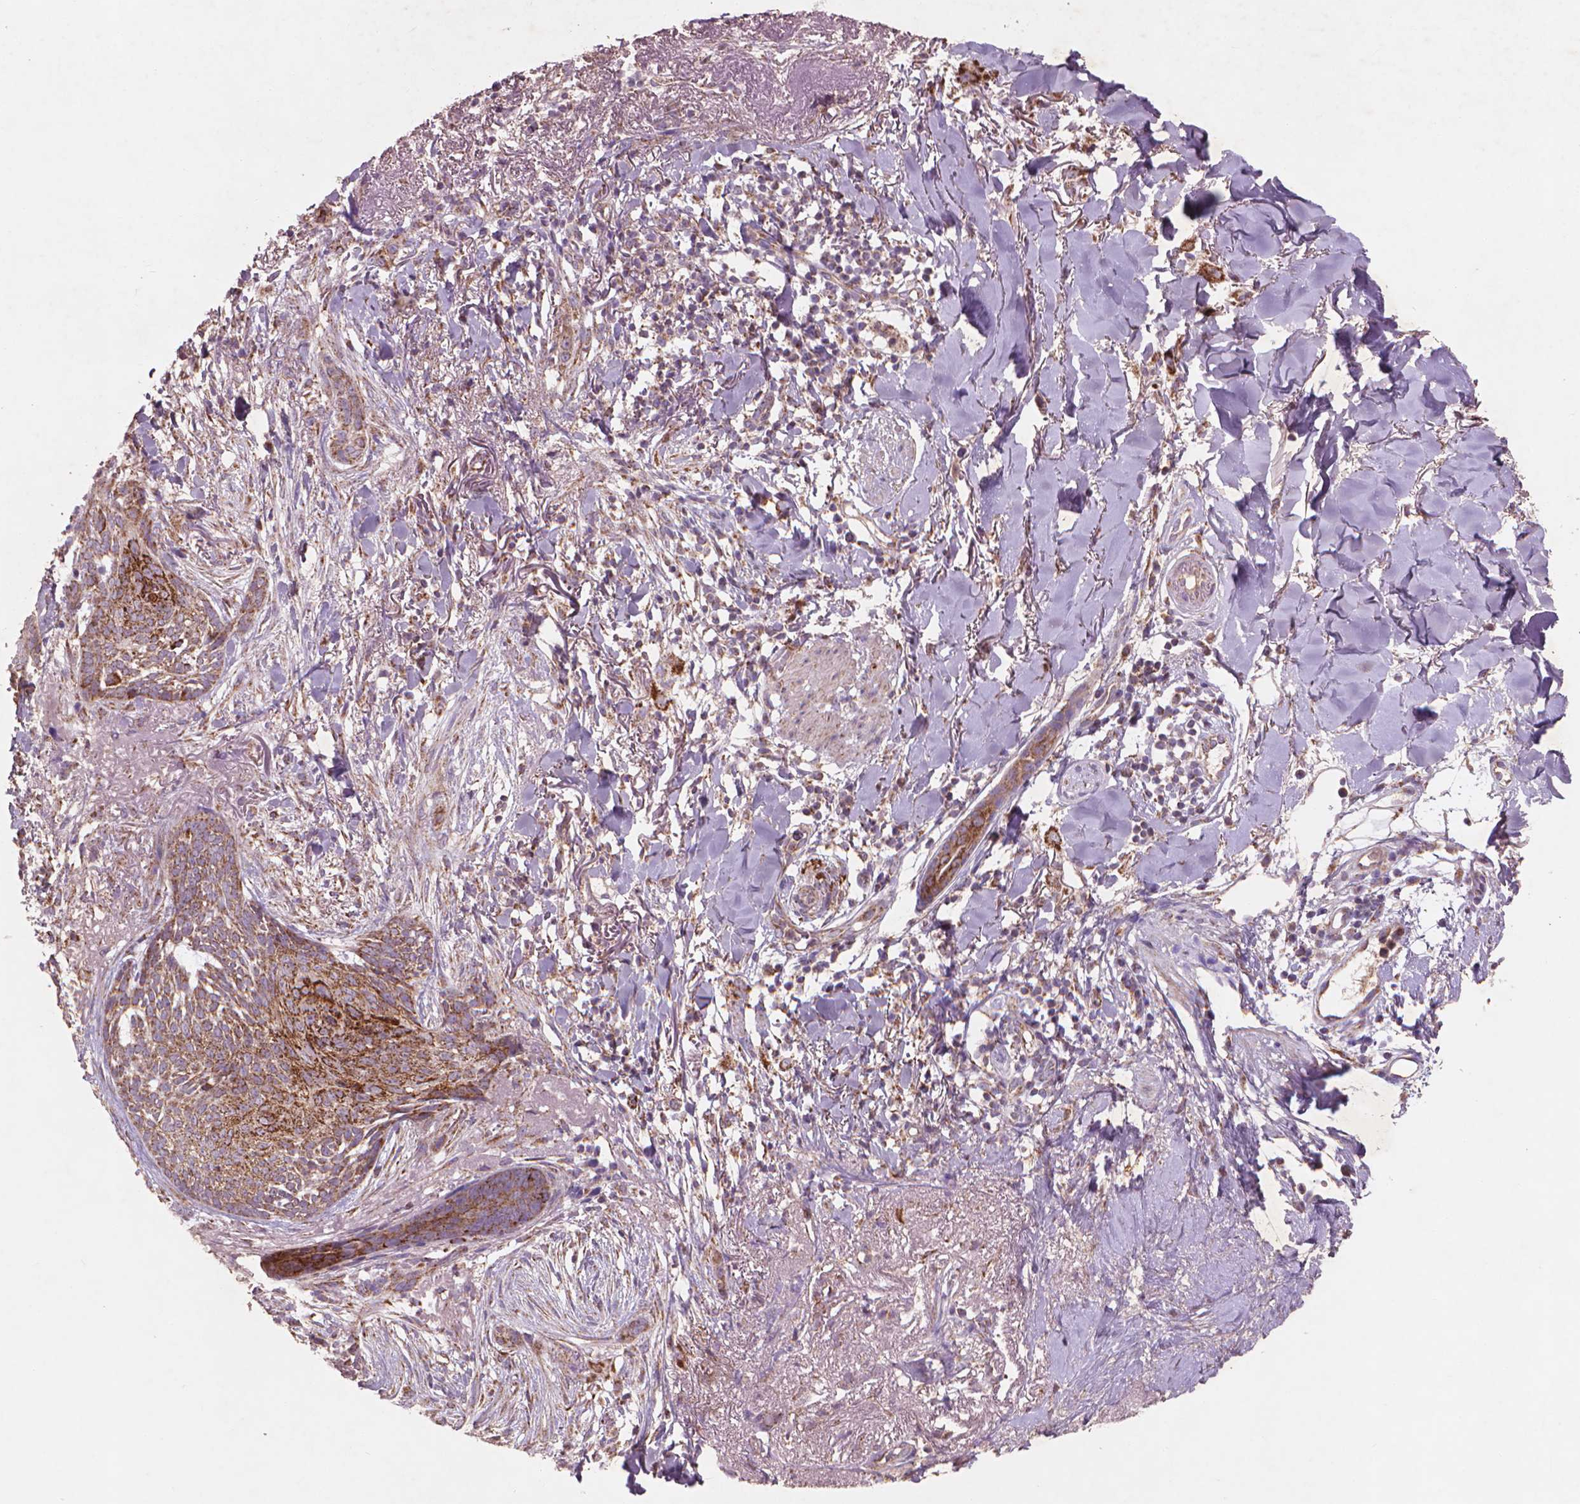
{"staining": {"intensity": "moderate", "quantity": ">75%", "location": "cytoplasmic/membranous"}, "tissue": "skin cancer", "cell_type": "Tumor cells", "image_type": "cancer", "snomed": [{"axis": "morphology", "description": "Normal tissue, NOS"}, {"axis": "morphology", "description": "Basal cell carcinoma"}, {"axis": "topography", "description": "Skin"}], "caption": "Immunohistochemistry (IHC) of human basal cell carcinoma (skin) exhibits medium levels of moderate cytoplasmic/membranous expression in about >75% of tumor cells.", "gene": "NLRX1", "patient": {"sex": "male", "age": 84}}